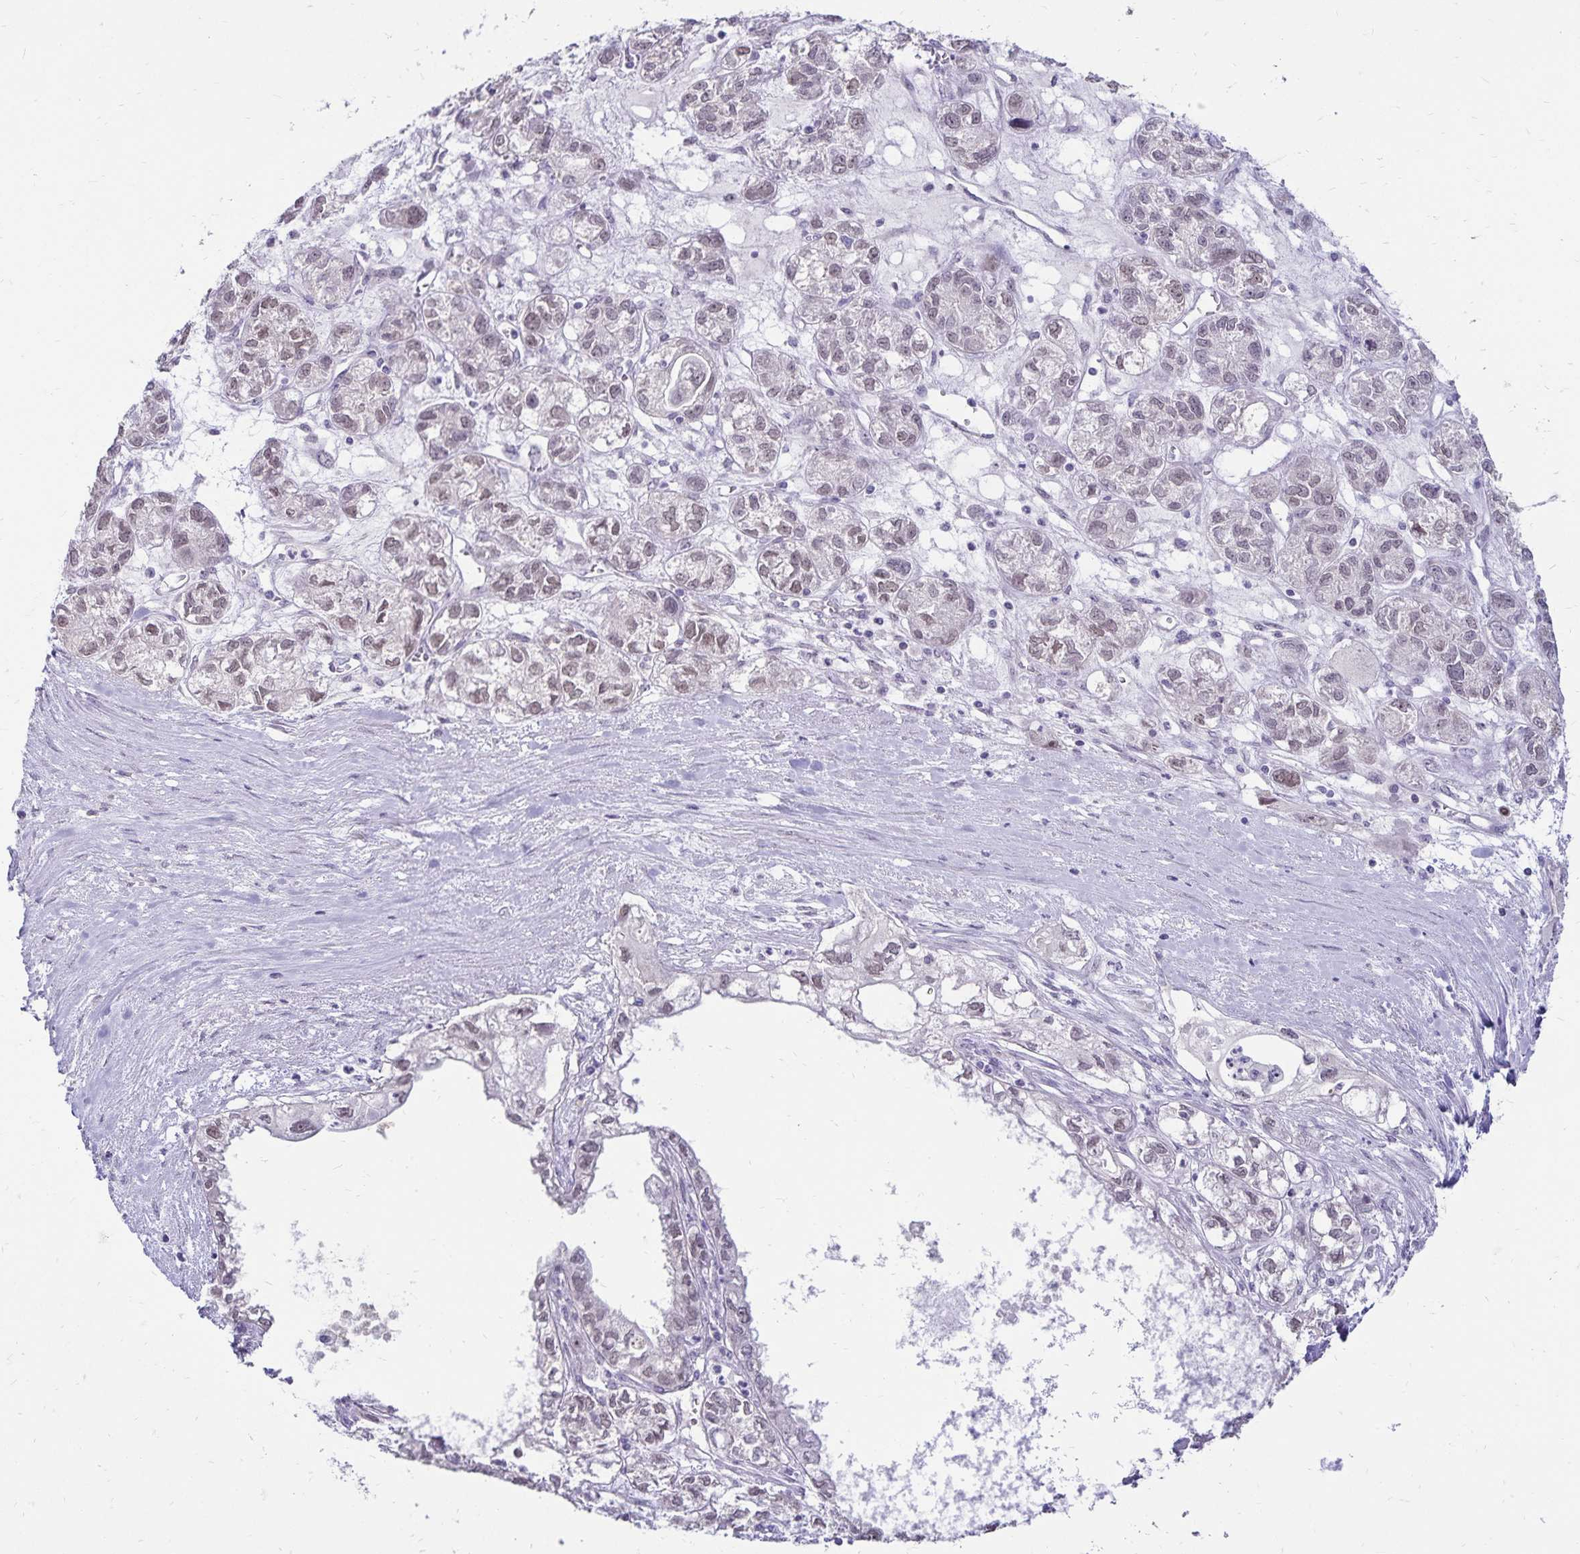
{"staining": {"intensity": "weak", "quantity": "25%-75%", "location": "nuclear"}, "tissue": "ovarian cancer", "cell_type": "Tumor cells", "image_type": "cancer", "snomed": [{"axis": "morphology", "description": "Carcinoma, endometroid"}, {"axis": "topography", "description": "Ovary"}], "caption": "A low amount of weak nuclear staining is present in approximately 25%-75% of tumor cells in ovarian cancer tissue.", "gene": "POLB", "patient": {"sex": "female", "age": 64}}